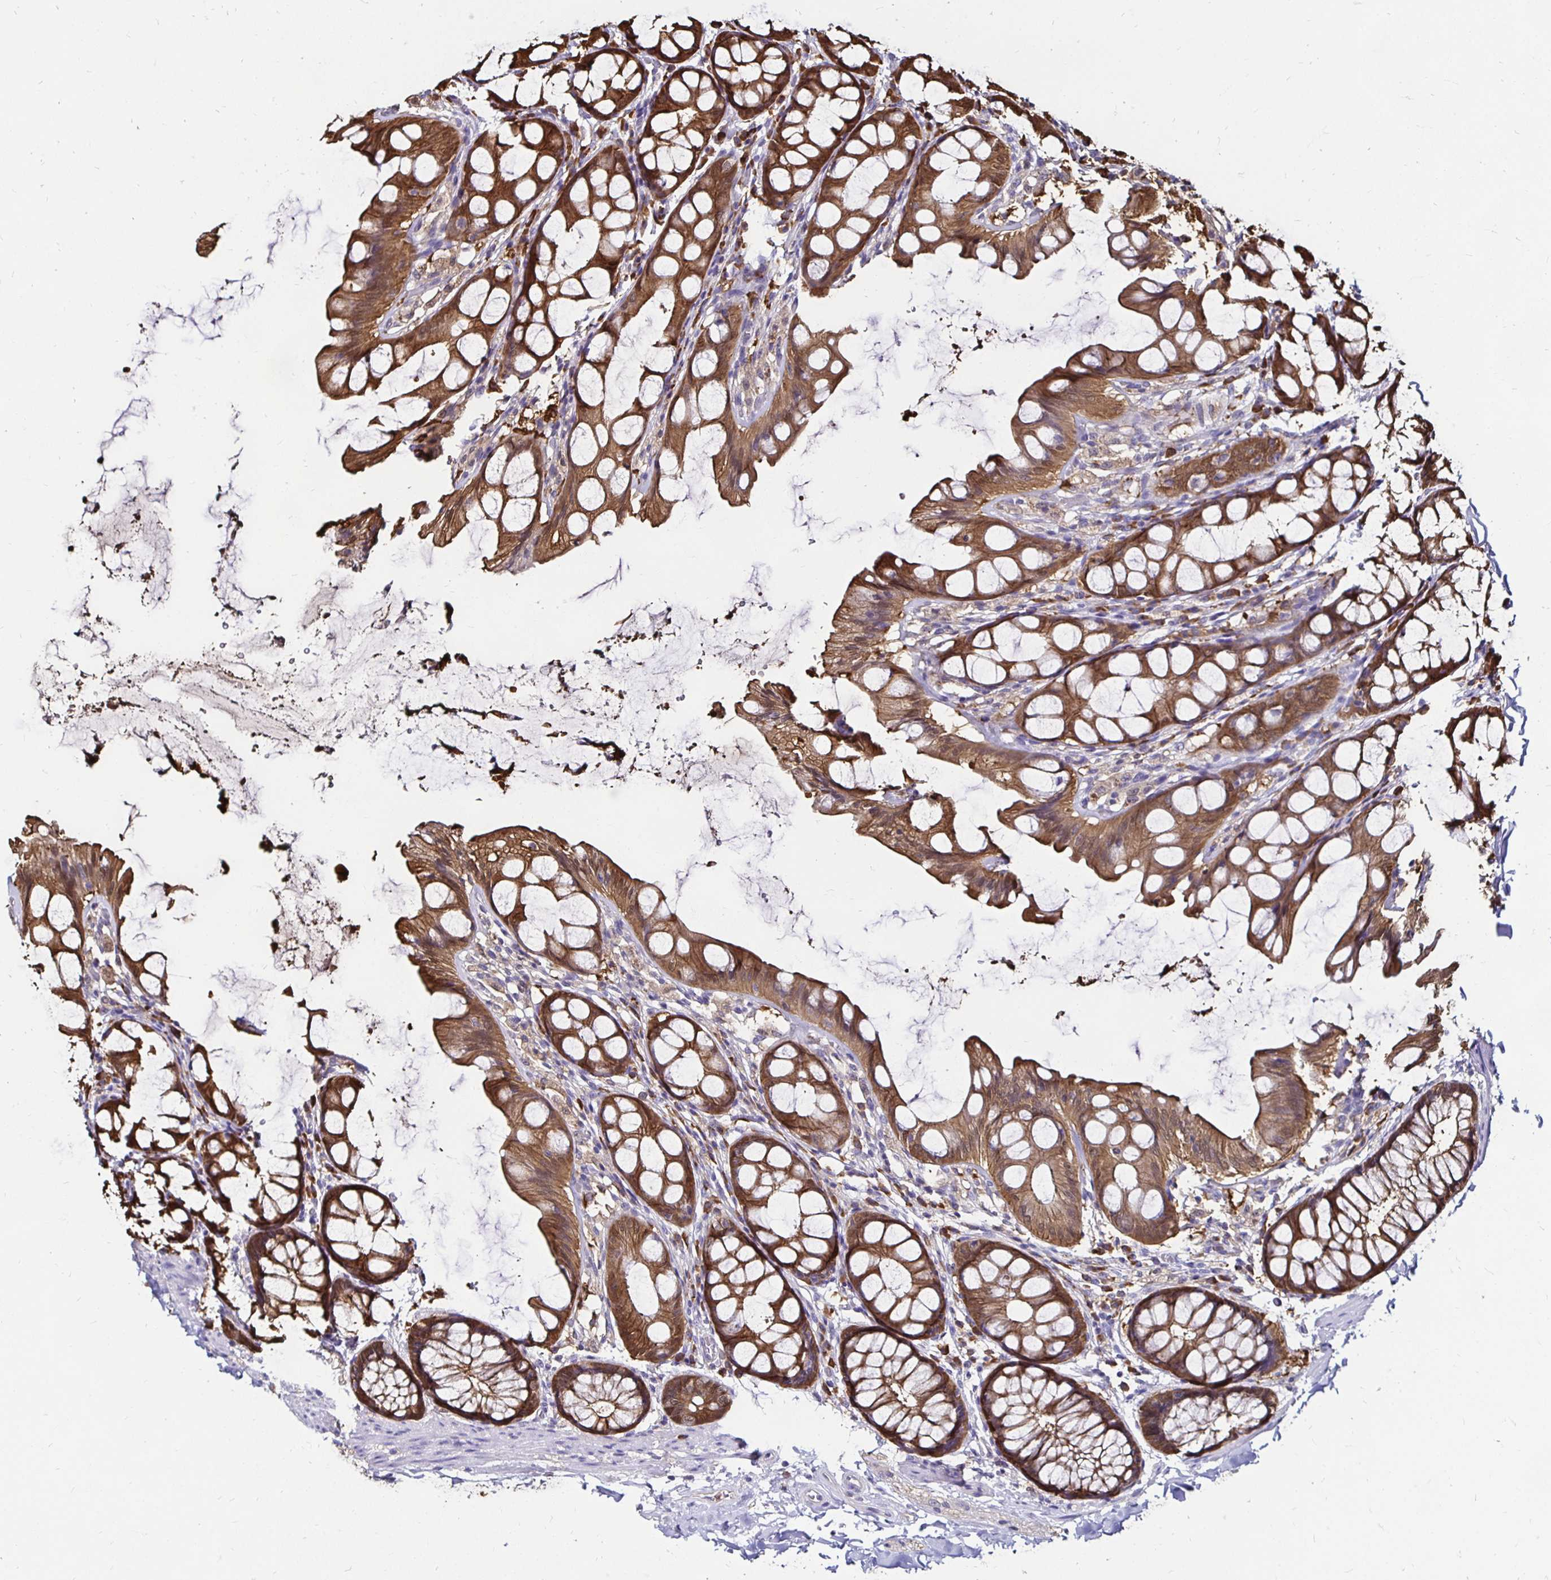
{"staining": {"intensity": "weak", "quantity": ">75%", "location": "cytoplasmic/membranous"}, "tissue": "colon", "cell_type": "Endothelial cells", "image_type": "normal", "snomed": [{"axis": "morphology", "description": "Normal tissue, NOS"}, {"axis": "topography", "description": "Colon"}], "caption": "Weak cytoplasmic/membranous protein positivity is appreciated in approximately >75% of endothelial cells in colon.", "gene": "TXN", "patient": {"sex": "male", "age": 47}}